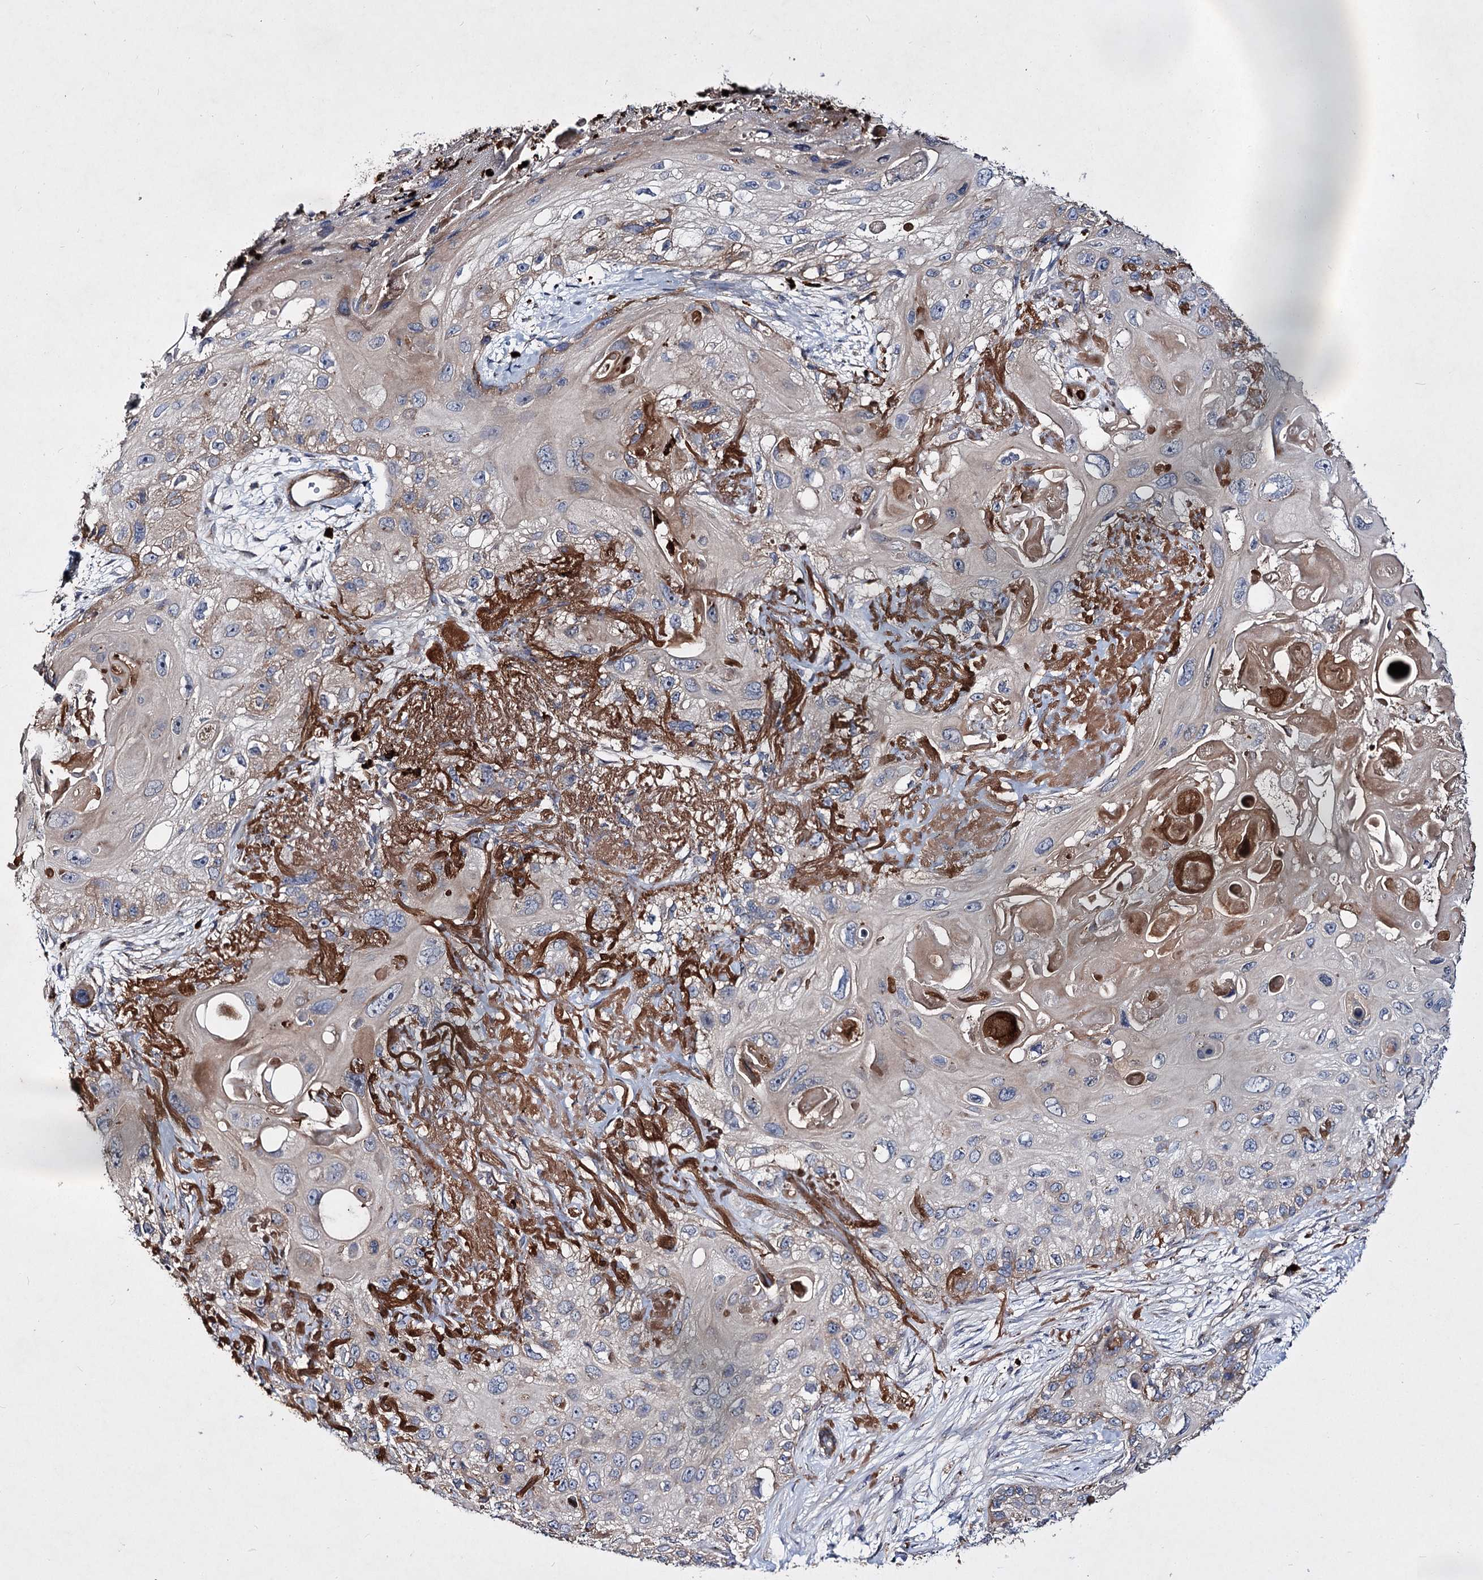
{"staining": {"intensity": "weak", "quantity": "<25%", "location": "cytoplasmic/membranous"}, "tissue": "skin cancer", "cell_type": "Tumor cells", "image_type": "cancer", "snomed": [{"axis": "morphology", "description": "Normal tissue, NOS"}, {"axis": "morphology", "description": "Squamous cell carcinoma, NOS"}, {"axis": "topography", "description": "Skin"}], "caption": "There is no significant positivity in tumor cells of skin squamous cell carcinoma. (Brightfield microscopy of DAB (3,3'-diaminobenzidine) immunohistochemistry (IHC) at high magnification).", "gene": "MINDY3", "patient": {"sex": "male", "age": 72}}